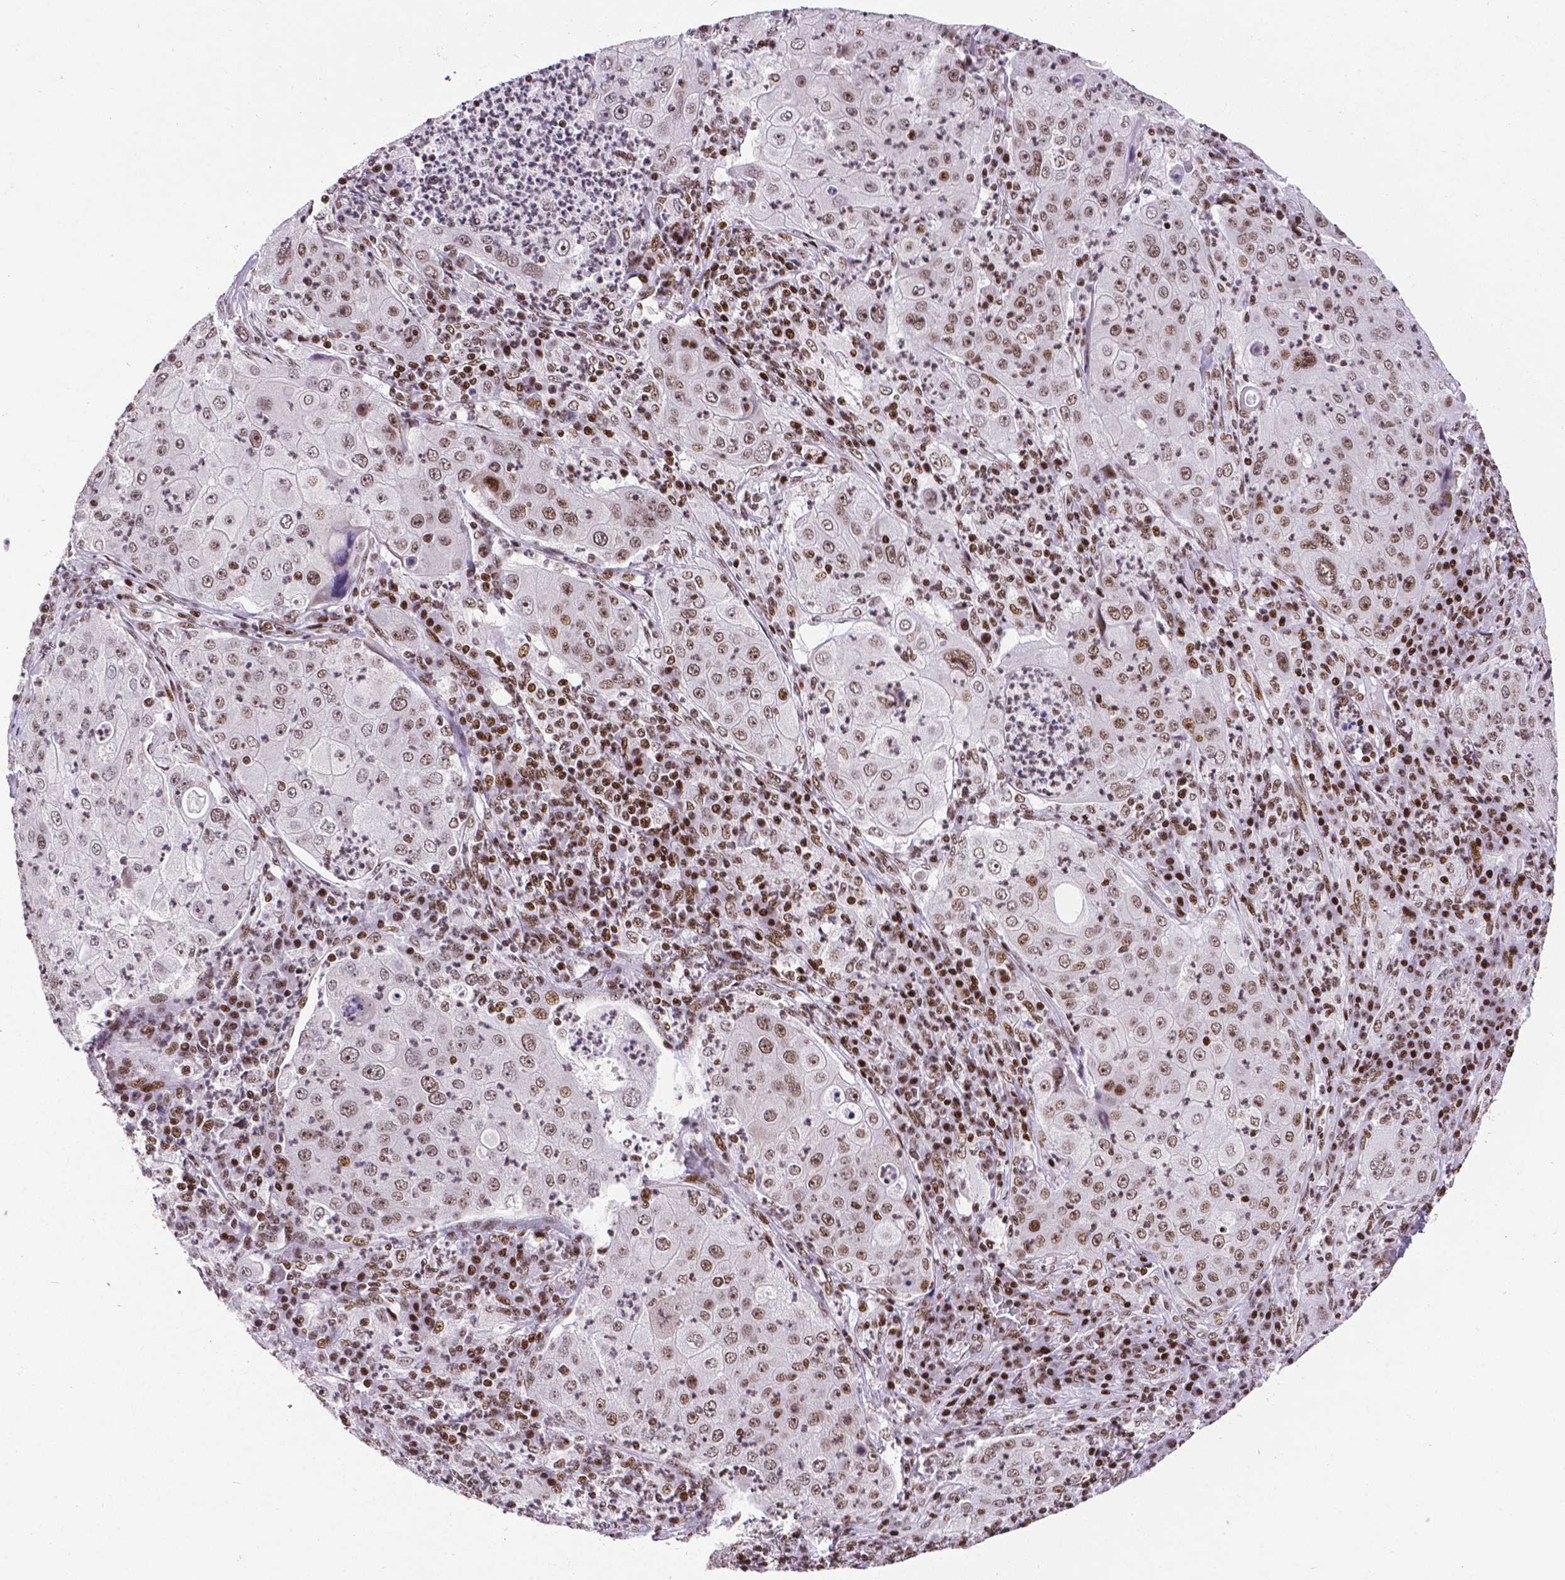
{"staining": {"intensity": "moderate", "quantity": ">75%", "location": "nuclear"}, "tissue": "lung cancer", "cell_type": "Tumor cells", "image_type": "cancer", "snomed": [{"axis": "morphology", "description": "Squamous cell carcinoma, NOS"}, {"axis": "topography", "description": "Lung"}], "caption": "Lung cancer (squamous cell carcinoma) was stained to show a protein in brown. There is medium levels of moderate nuclear expression in about >75% of tumor cells. (Brightfield microscopy of DAB IHC at high magnification).", "gene": "CTCF", "patient": {"sex": "female", "age": 59}}